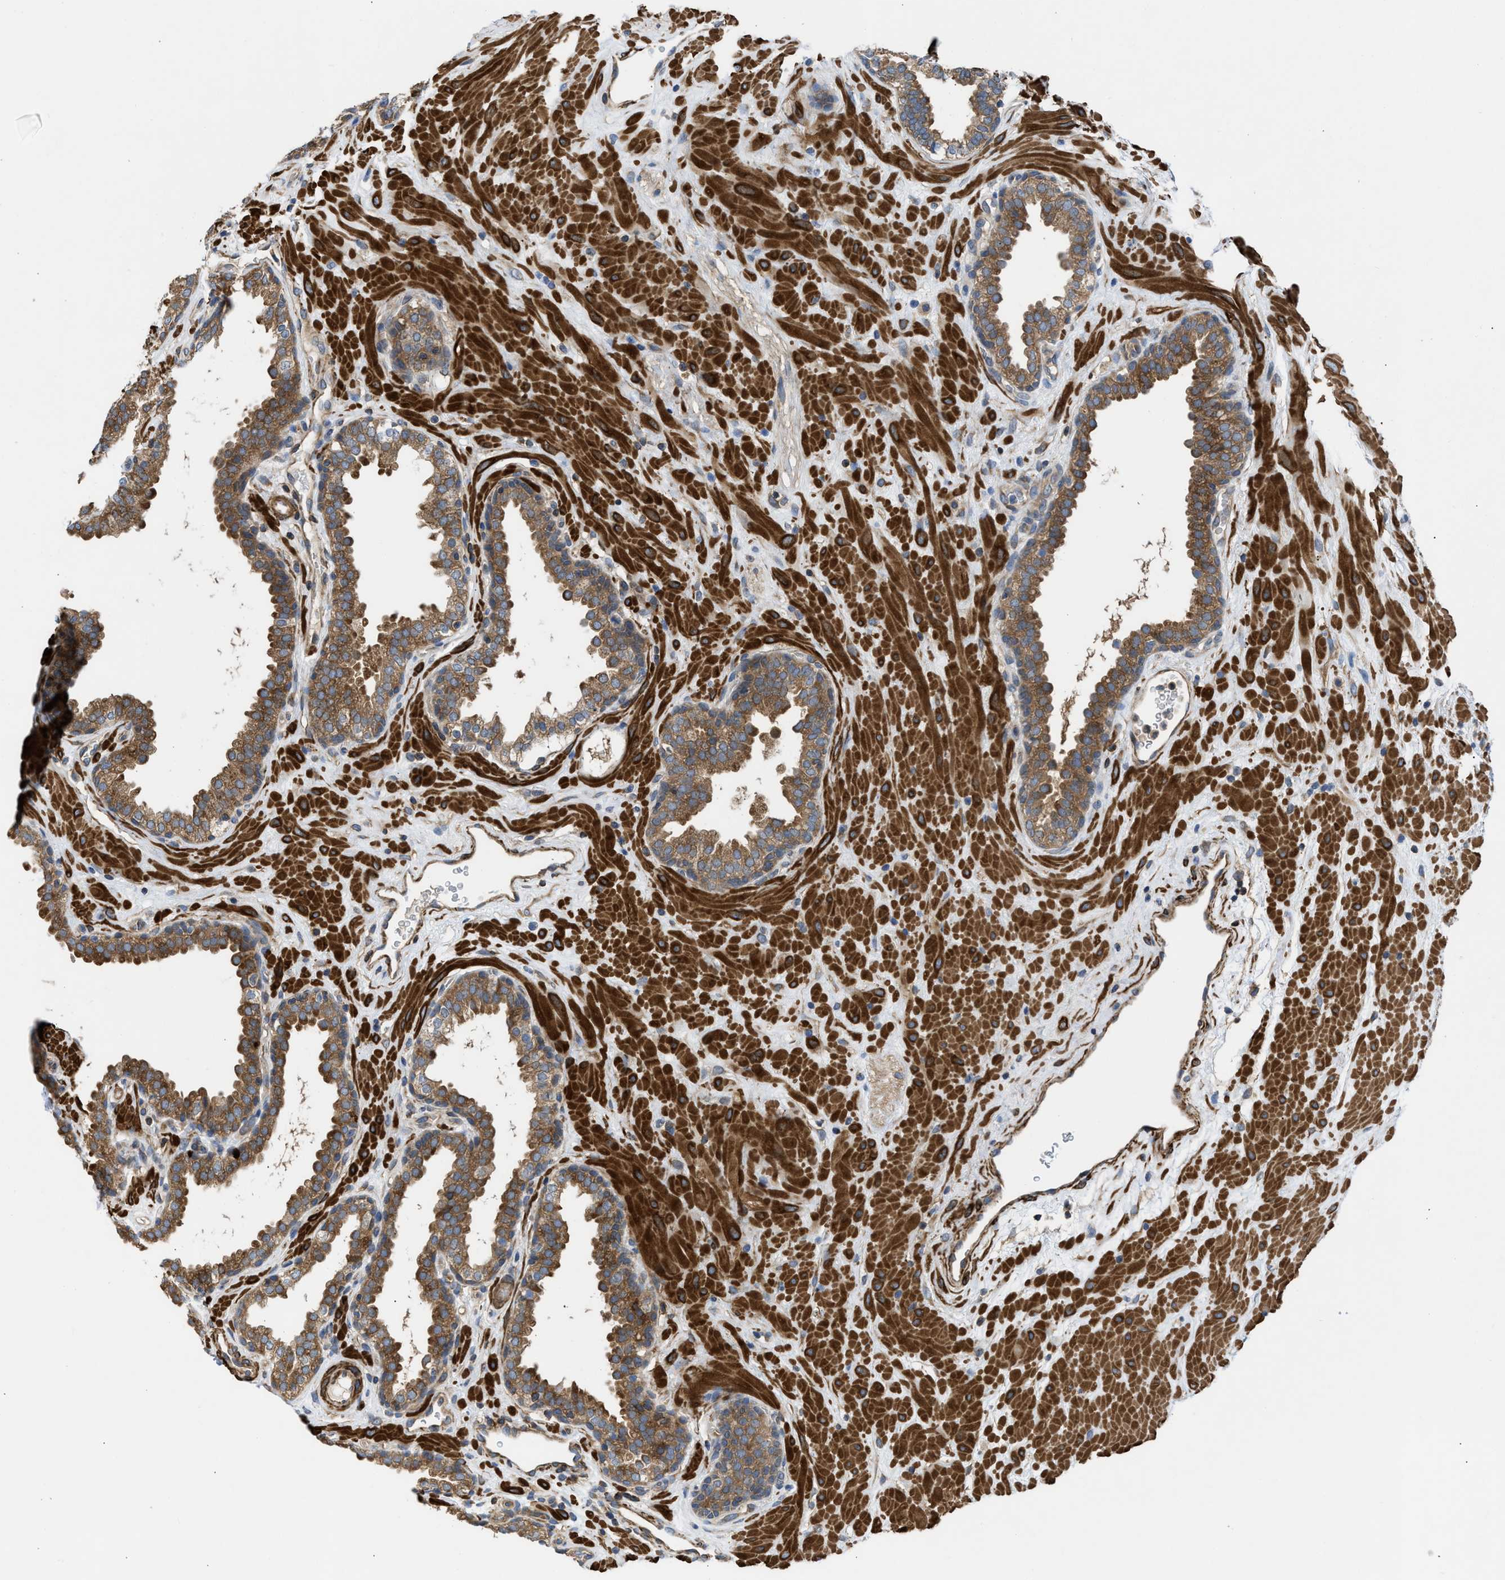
{"staining": {"intensity": "moderate", "quantity": ">75%", "location": "cytoplasmic/membranous"}, "tissue": "prostate", "cell_type": "Glandular cells", "image_type": "normal", "snomed": [{"axis": "morphology", "description": "Normal tissue, NOS"}, {"axis": "topography", "description": "Prostate"}], "caption": "DAB (3,3'-diaminobenzidine) immunohistochemical staining of unremarkable prostate exhibits moderate cytoplasmic/membranous protein expression in about >75% of glandular cells. (DAB = brown stain, brightfield microscopy at high magnification).", "gene": "CHKB", "patient": {"sex": "male", "age": 51}}